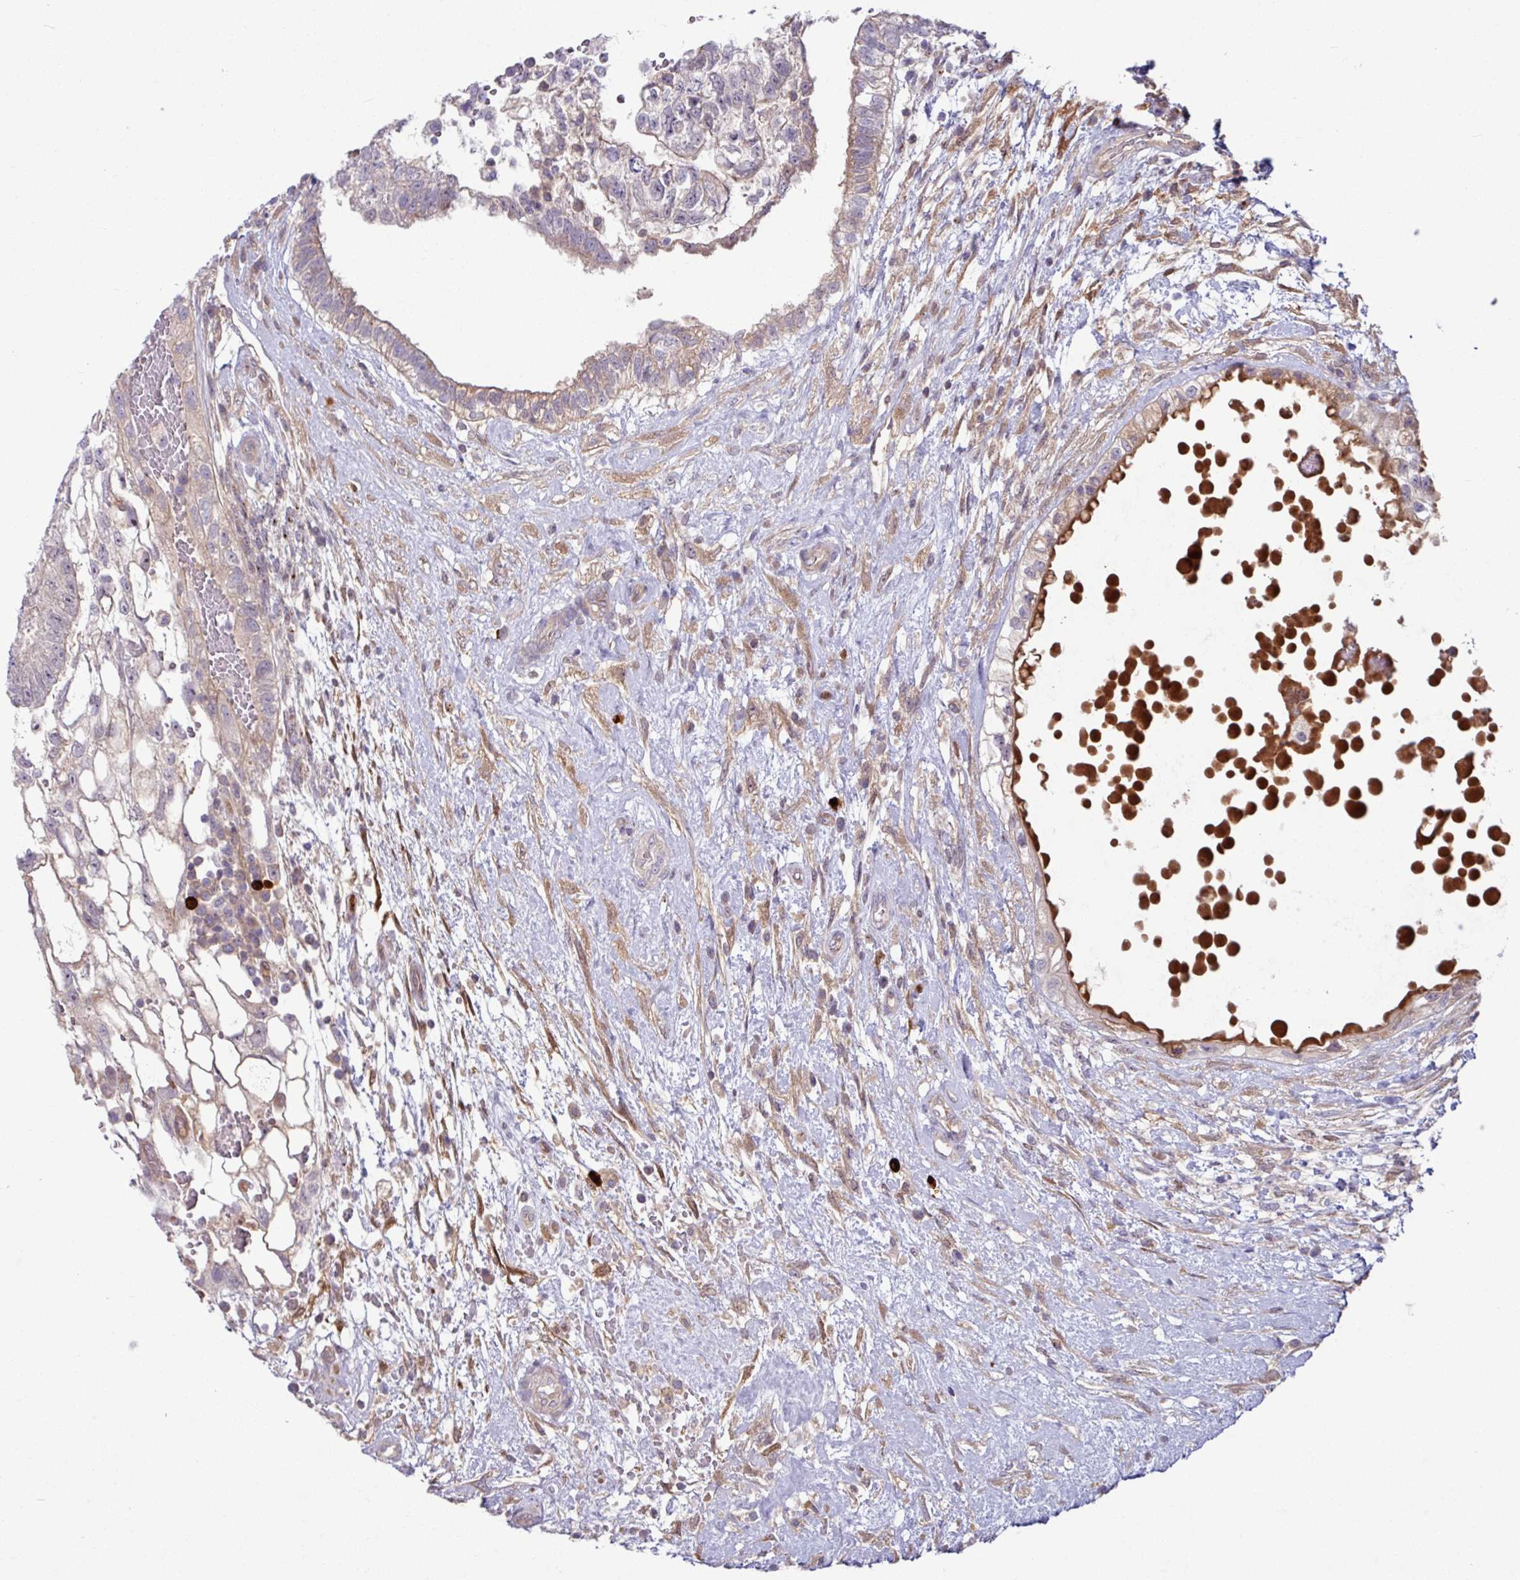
{"staining": {"intensity": "weak", "quantity": "25%-75%", "location": "cytoplasmic/membranous"}, "tissue": "testis cancer", "cell_type": "Tumor cells", "image_type": "cancer", "snomed": [{"axis": "morphology", "description": "Normal tissue, NOS"}, {"axis": "morphology", "description": "Carcinoma, Embryonal, NOS"}, {"axis": "topography", "description": "Testis"}], "caption": "A brown stain shows weak cytoplasmic/membranous expression of a protein in embryonal carcinoma (testis) tumor cells.", "gene": "B4GALNT4", "patient": {"sex": "male", "age": 32}}